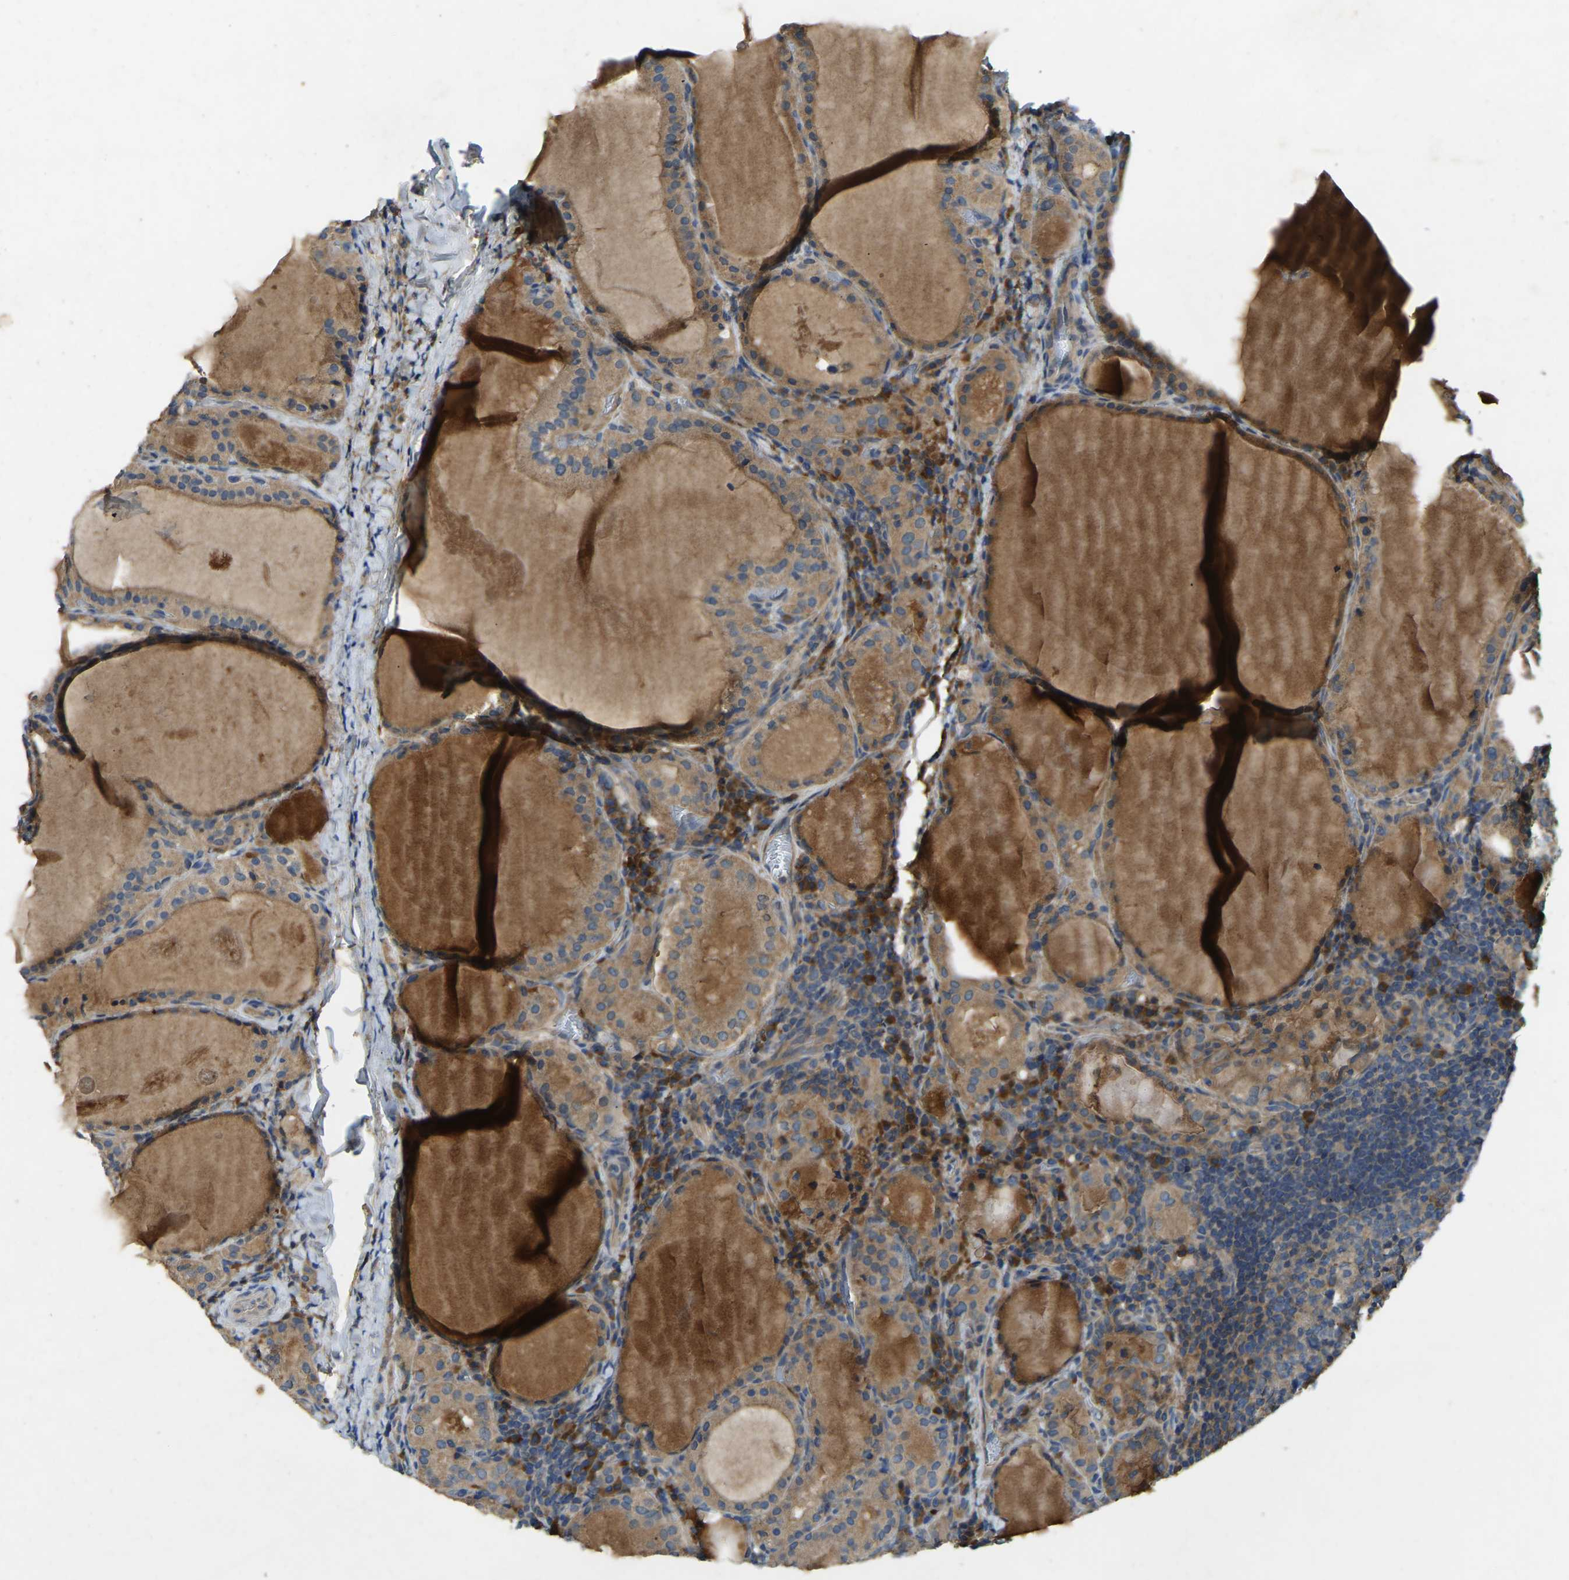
{"staining": {"intensity": "moderate", "quantity": ">75%", "location": "cytoplasmic/membranous"}, "tissue": "thyroid cancer", "cell_type": "Tumor cells", "image_type": "cancer", "snomed": [{"axis": "morphology", "description": "Papillary adenocarcinoma, NOS"}, {"axis": "topography", "description": "Thyroid gland"}], "caption": "Thyroid papillary adenocarcinoma stained with a protein marker demonstrates moderate staining in tumor cells.", "gene": "ATP8B1", "patient": {"sex": "female", "age": 42}}